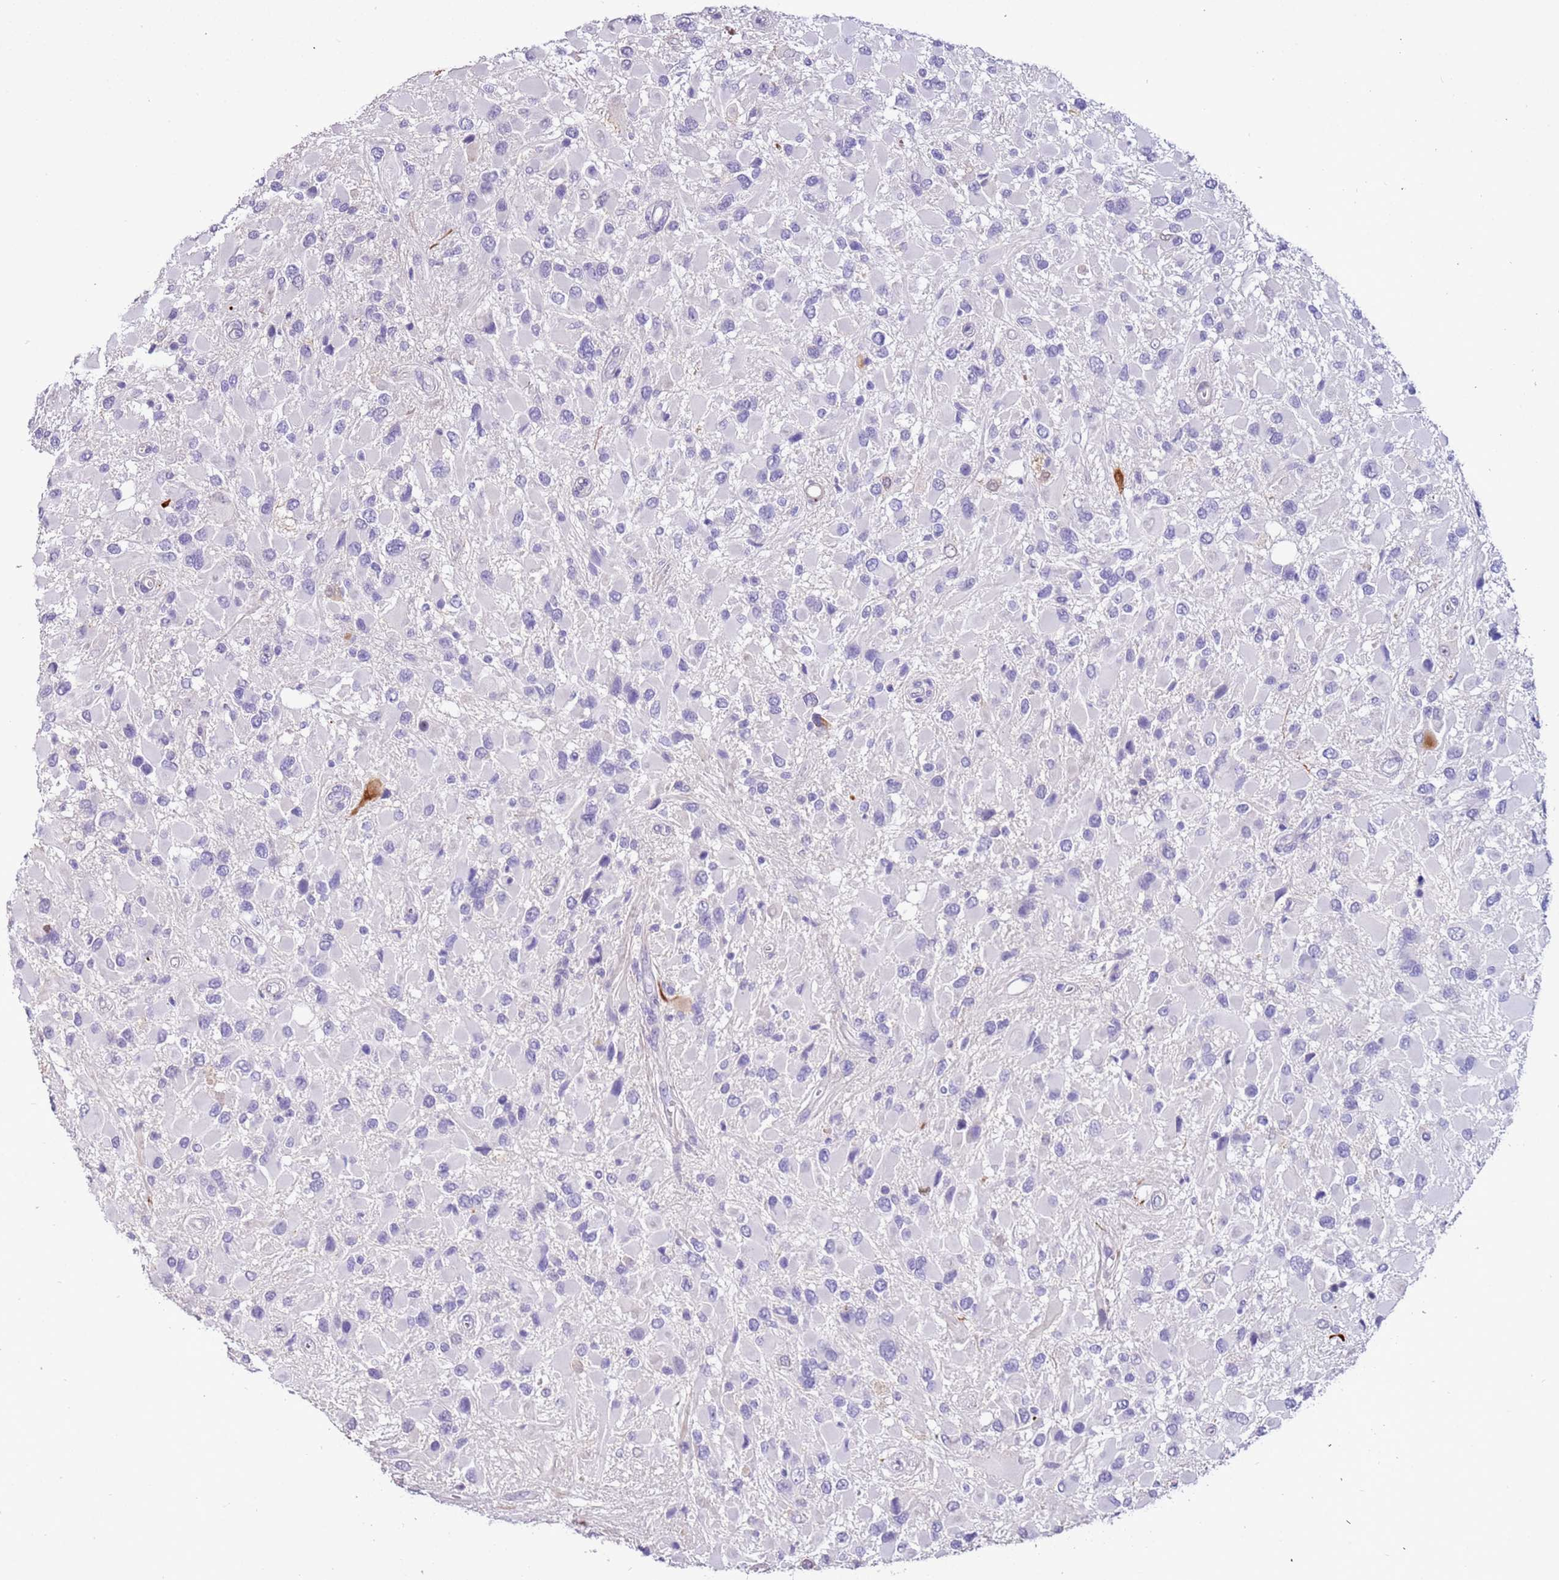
{"staining": {"intensity": "negative", "quantity": "none", "location": "none"}, "tissue": "glioma", "cell_type": "Tumor cells", "image_type": "cancer", "snomed": [{"axis": "morphology", "description": "Glioma, malignant, High grade"}, {"axis": "topography", "description": "Brain"}], "caption": "A high-resolution photomicrograph shows IHC staining of malignant glioma (high-grade), which reveals no significant positivity in tumor cells.", "gene": "PCGF2", "patient": {"sex": "male", "age": 53}}